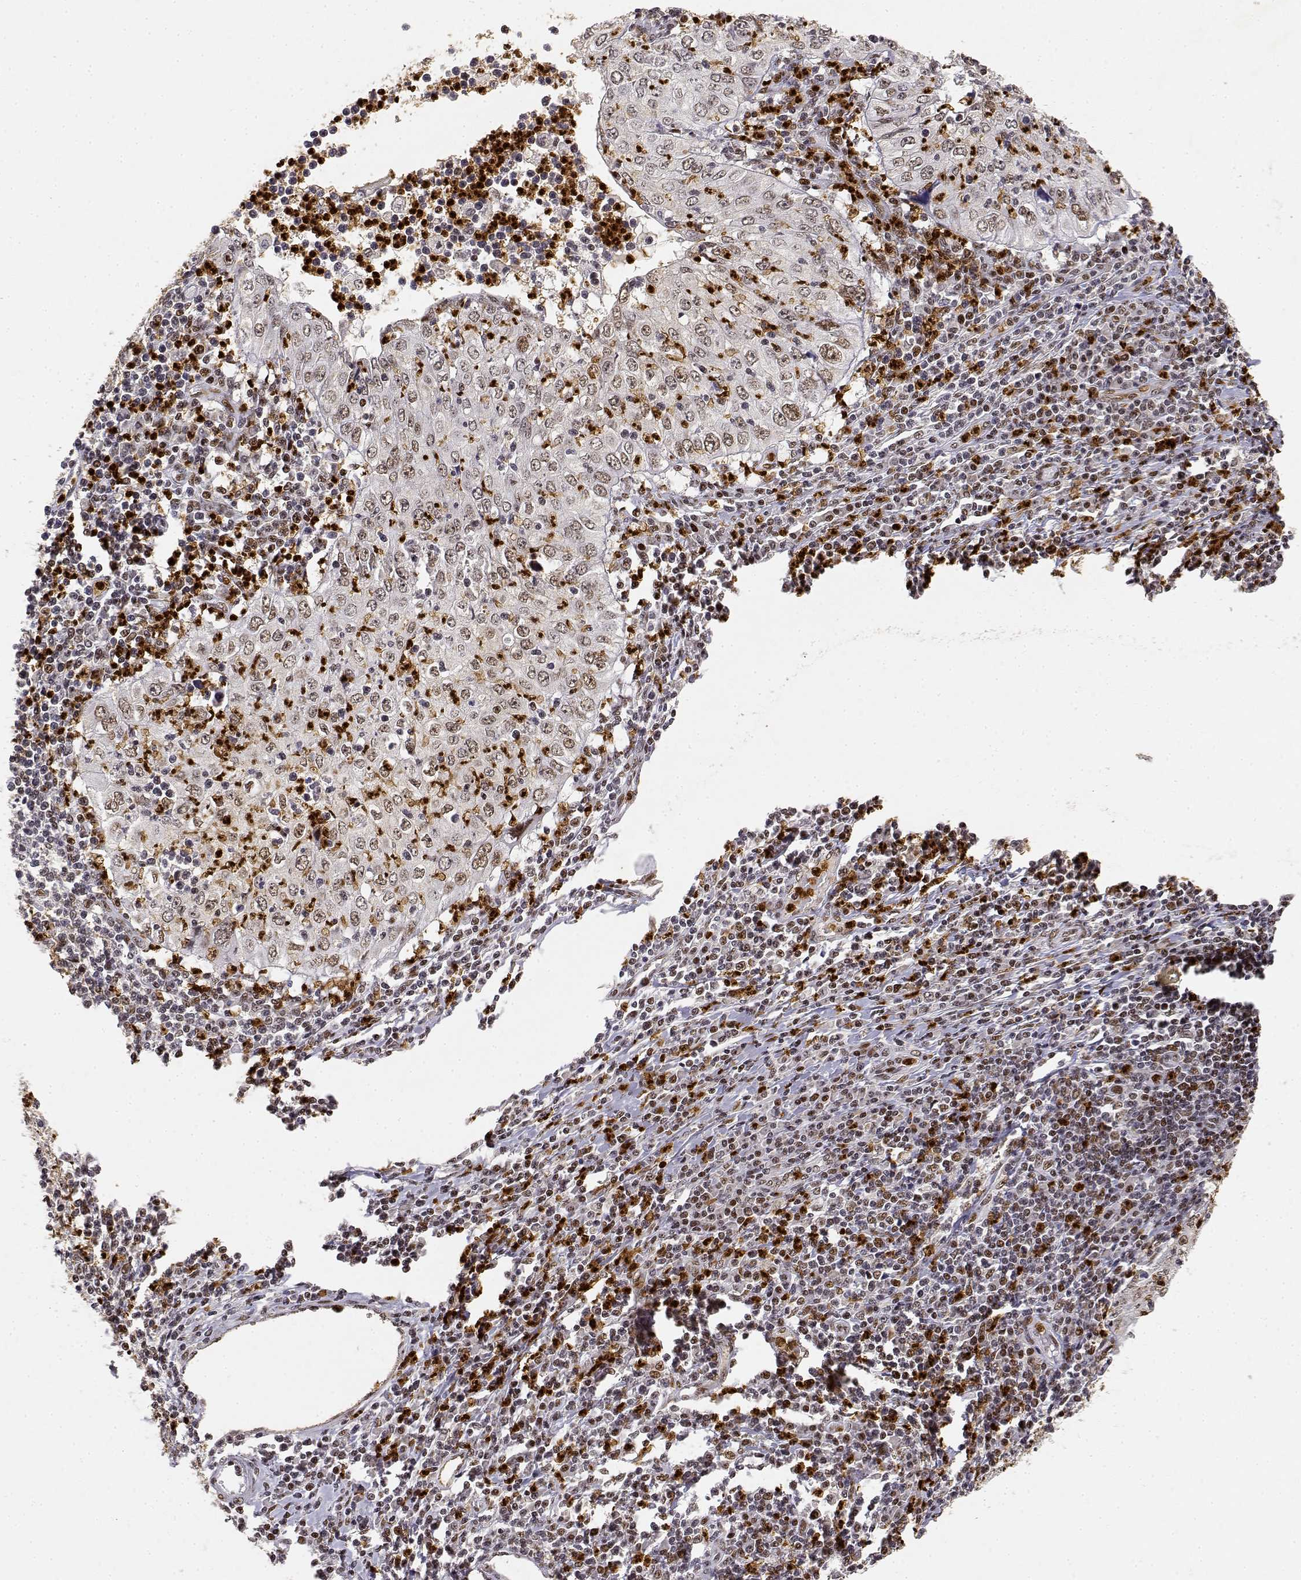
{"staining": {"intensity": "weak", "quantity": ">75%", "location": "nuclear"}, "tissue": "cervical cancer", "cell_type": "Tumor cells", "image_type": "cancer", "snomed": [{"axis": "morphology", "description": "Squamous cell carcinoma, NOS"}, {"axis": "topography", "description": "Cervix"}], "caption": "A histopathology image showing weak nuclear staining in approximately >75% of tumor cells in cervical cancer, as visualized by brown immunohistochemical staining.", "gene": "RSF1", "patient": {"sex": "female", "age": 24}}